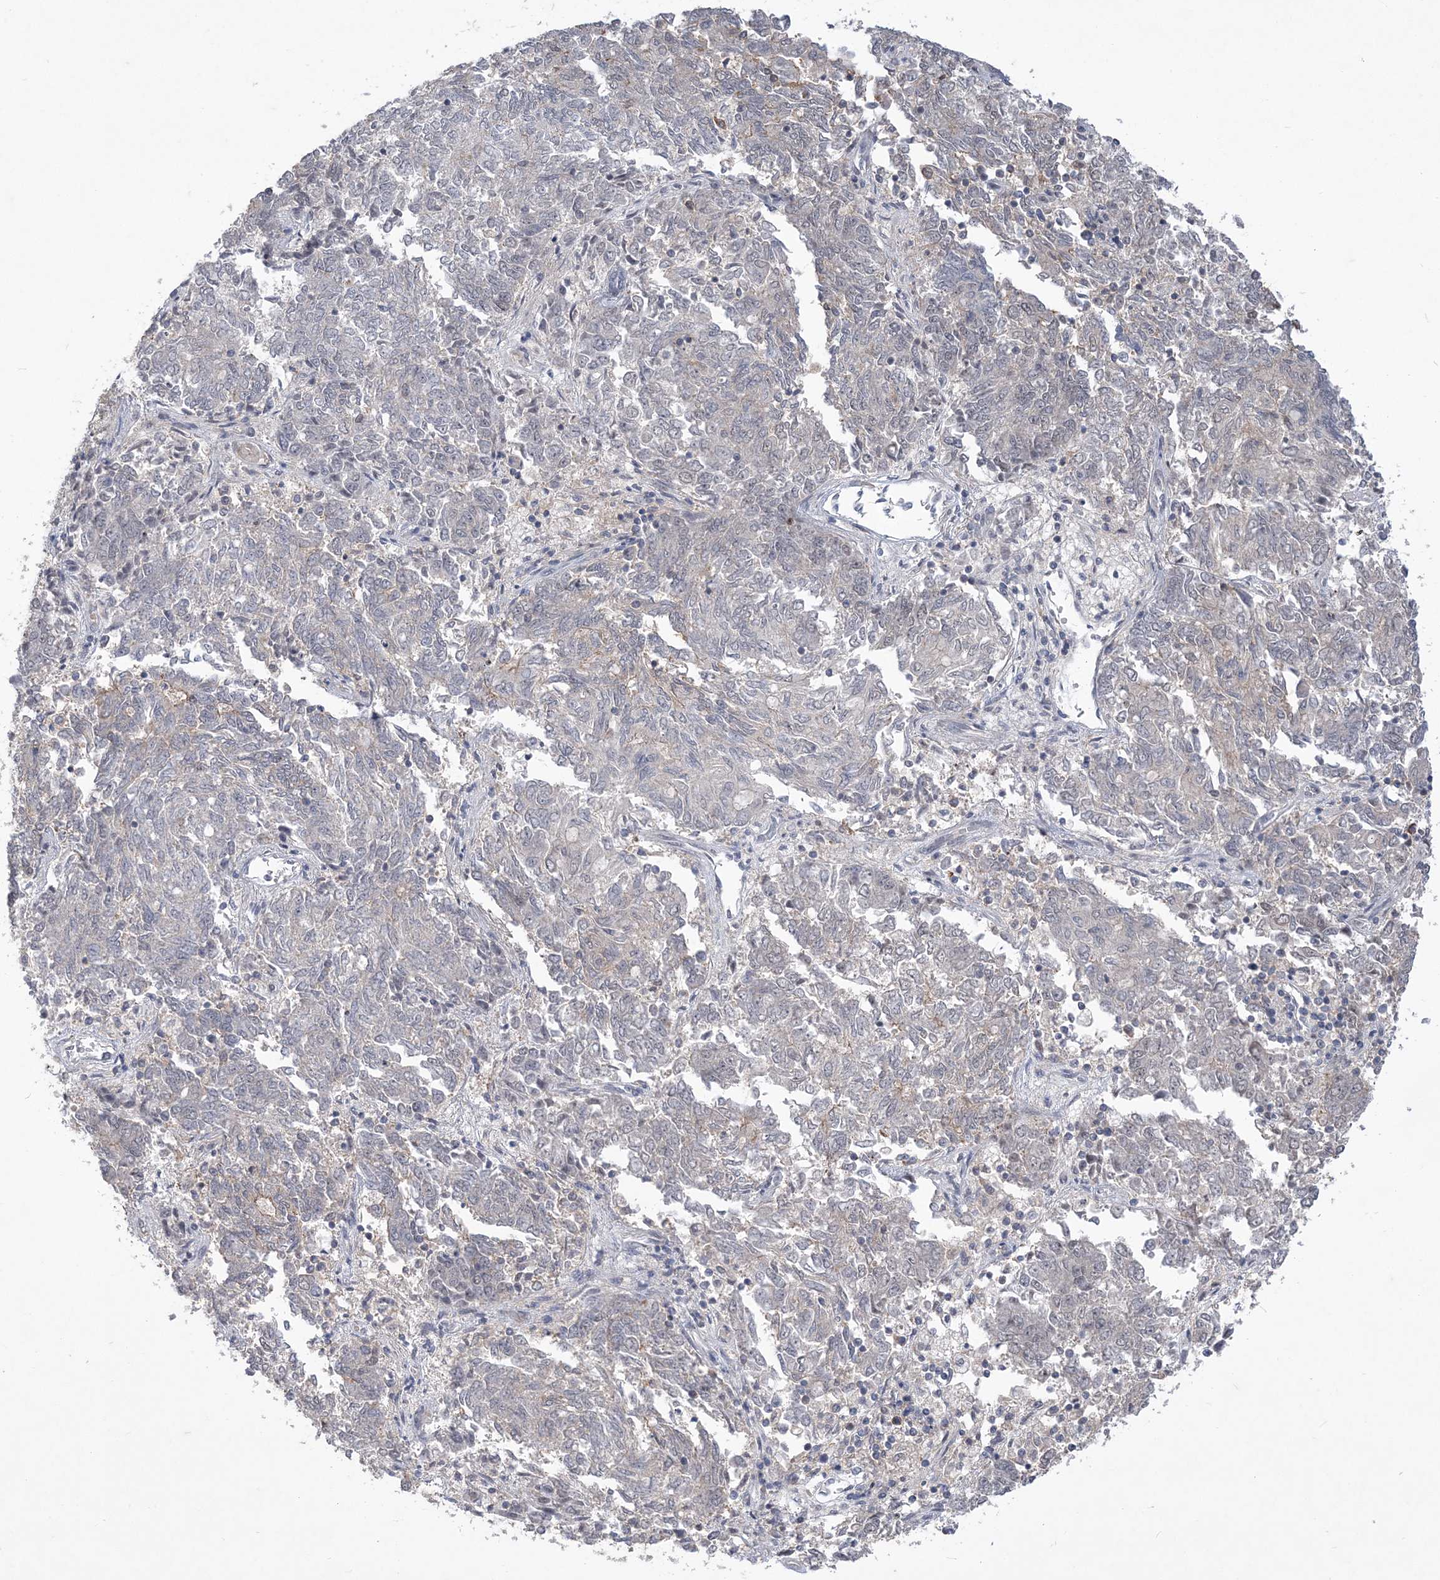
{"staining": {"intensity": "negative", "quantity": "none", "location": "none"}, "tissue": "endometrial cancer", "cell_type": "Tumor cells", "image_type": "cancer", "snomed": [{"axis": "morphology", "description": "Adenocarcinoma, NOS"}, {"axis": "topography", "description": "Endometrium"}], "caption": "An IHC photomicrograph of endometrial cancer is shown. There is no staining in tumor cells of endometrial cancer.", "gene": "TSPEAR", "patient": {"sex": "female", "age": 80}}